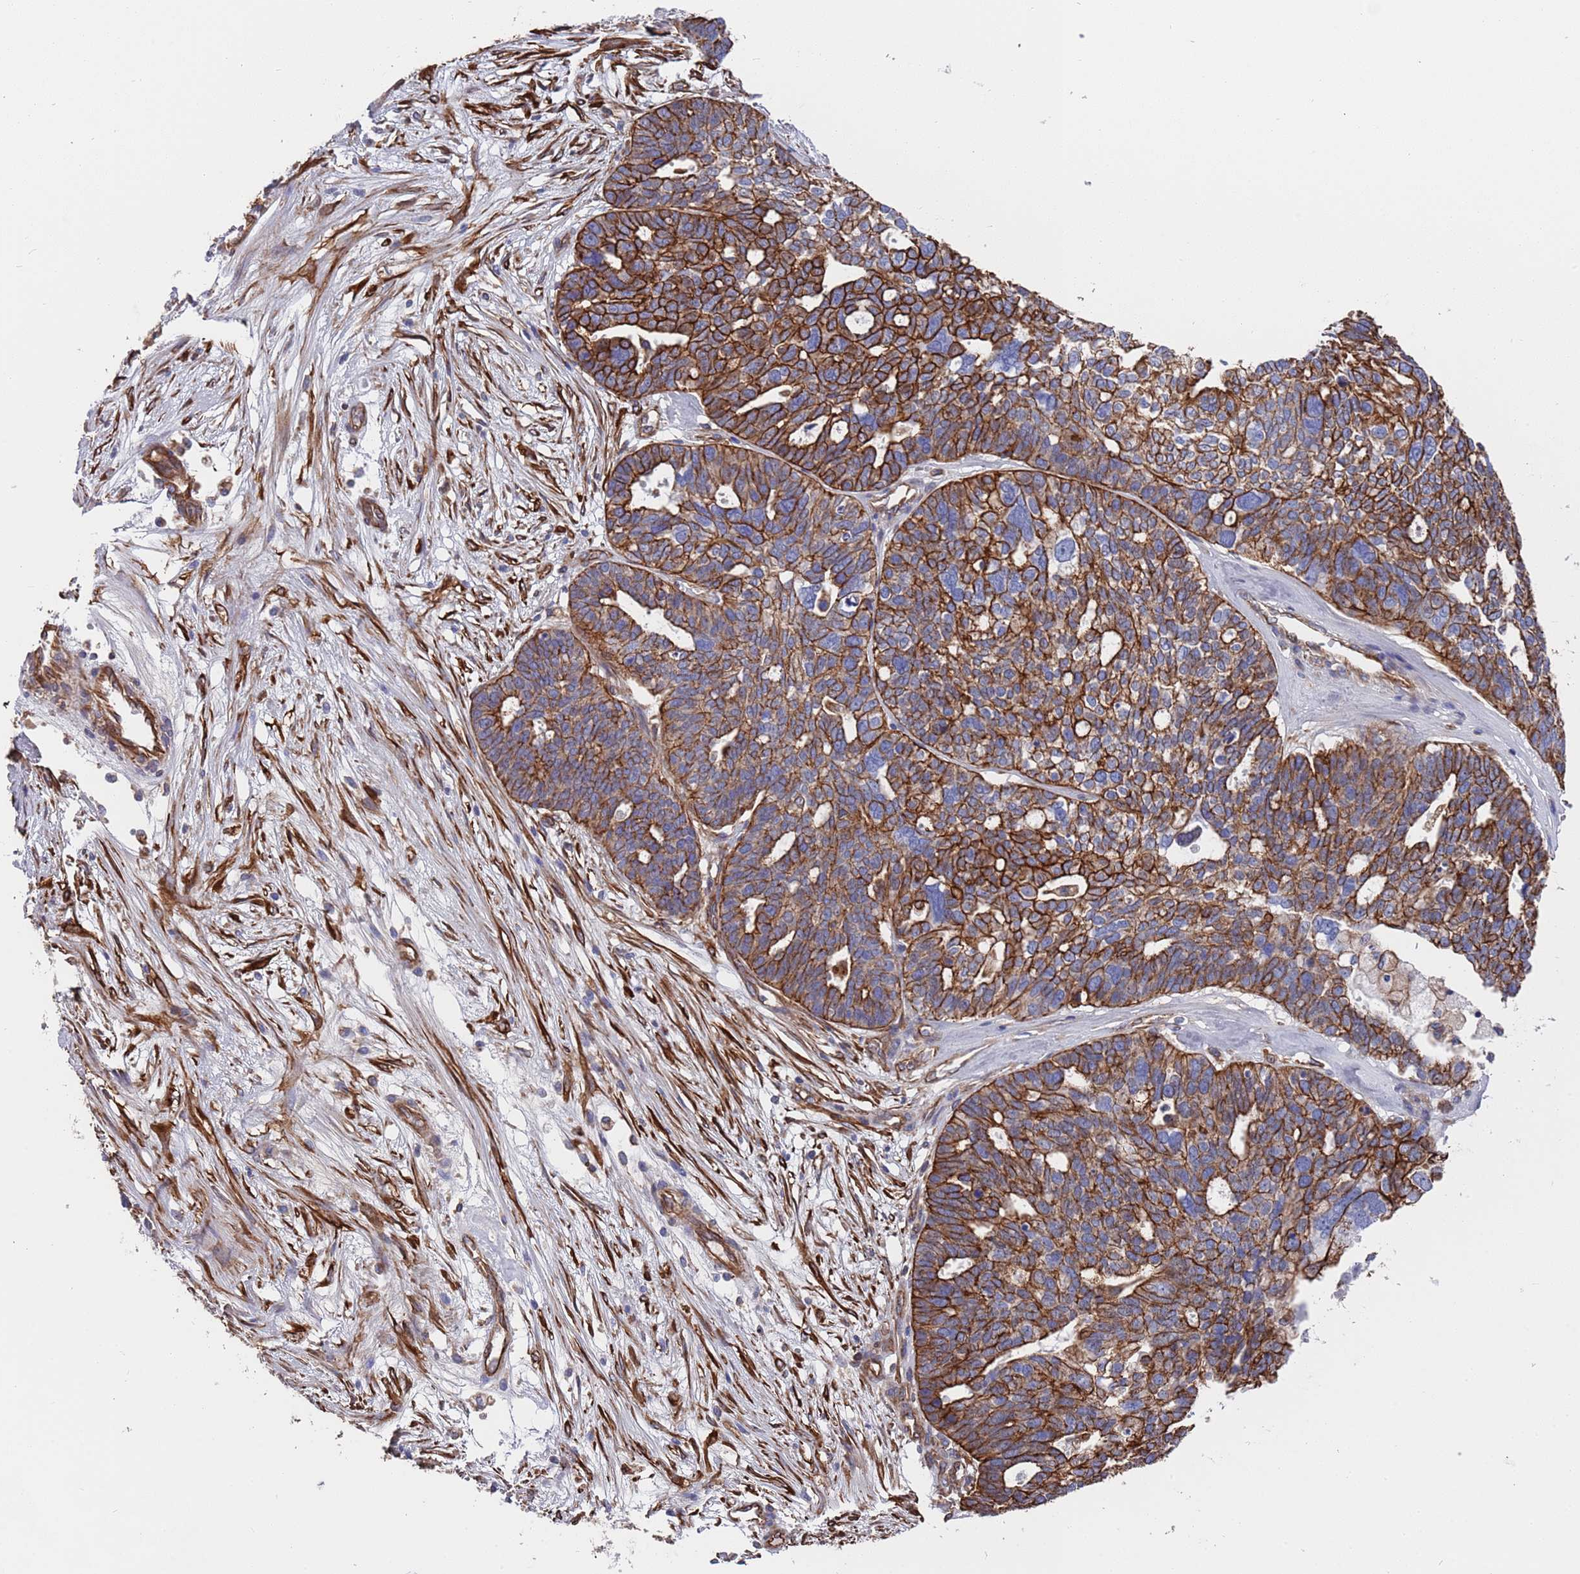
{"staining": {"intensity": "strong", "quantity": ">75%", "location": "cytoplasmic/membranous"}, "tissue": "ovarian cancer", "cell_type": "Tumor cells", "image_type": "cancer", "snomed": [{"axis": "morphology", "description": "Cystadenocarcinoma, serous, NOS"}, {"axis": "topography", "description": "Ovary"}], "caption": "Protein staining by immunohistochemistry (IHC) displays strong cytoplasmic/membranous expression in about >75% of tumor cells in ovarian cancer.", "gene": "JAKMIP2", "patient": {"sex": "female", "age": 59}}